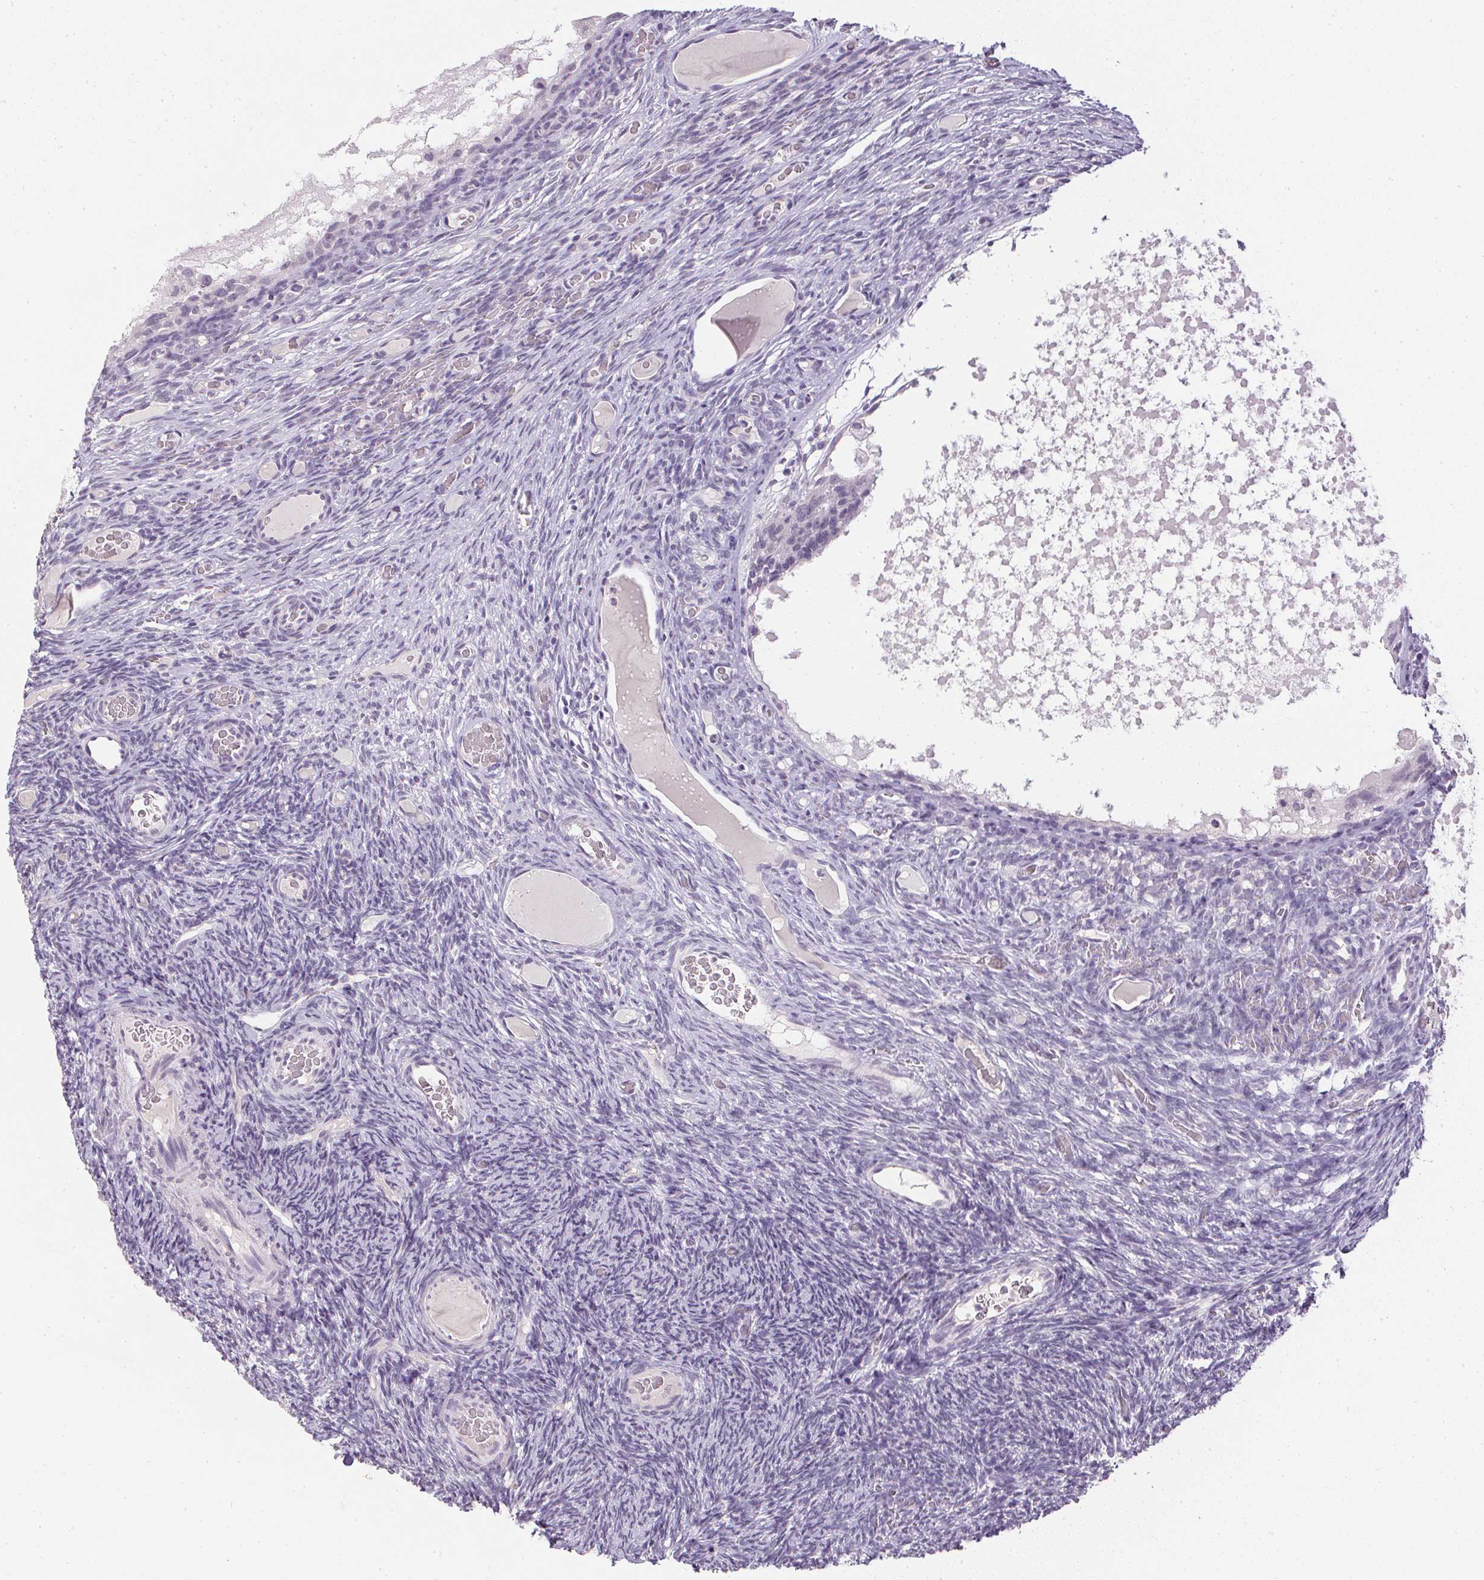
{"staining": {"intensity": "negative", "quantity": "none", "location": "none"}, "tissue": "ovary", "cell_type": "Follicle cells", "image_type": "normal", "snomed": [{"axis": "morphology", "description": "Normal tissue, NOS"}, {"axis": "topography", "description": "Ovary"}], "caption": "This is an IHC histopathology image of unremarkable ovary. There is no positivity in follicle cells.", "gene": "PPY", "patient": {"sex": "female", "age": 34}}